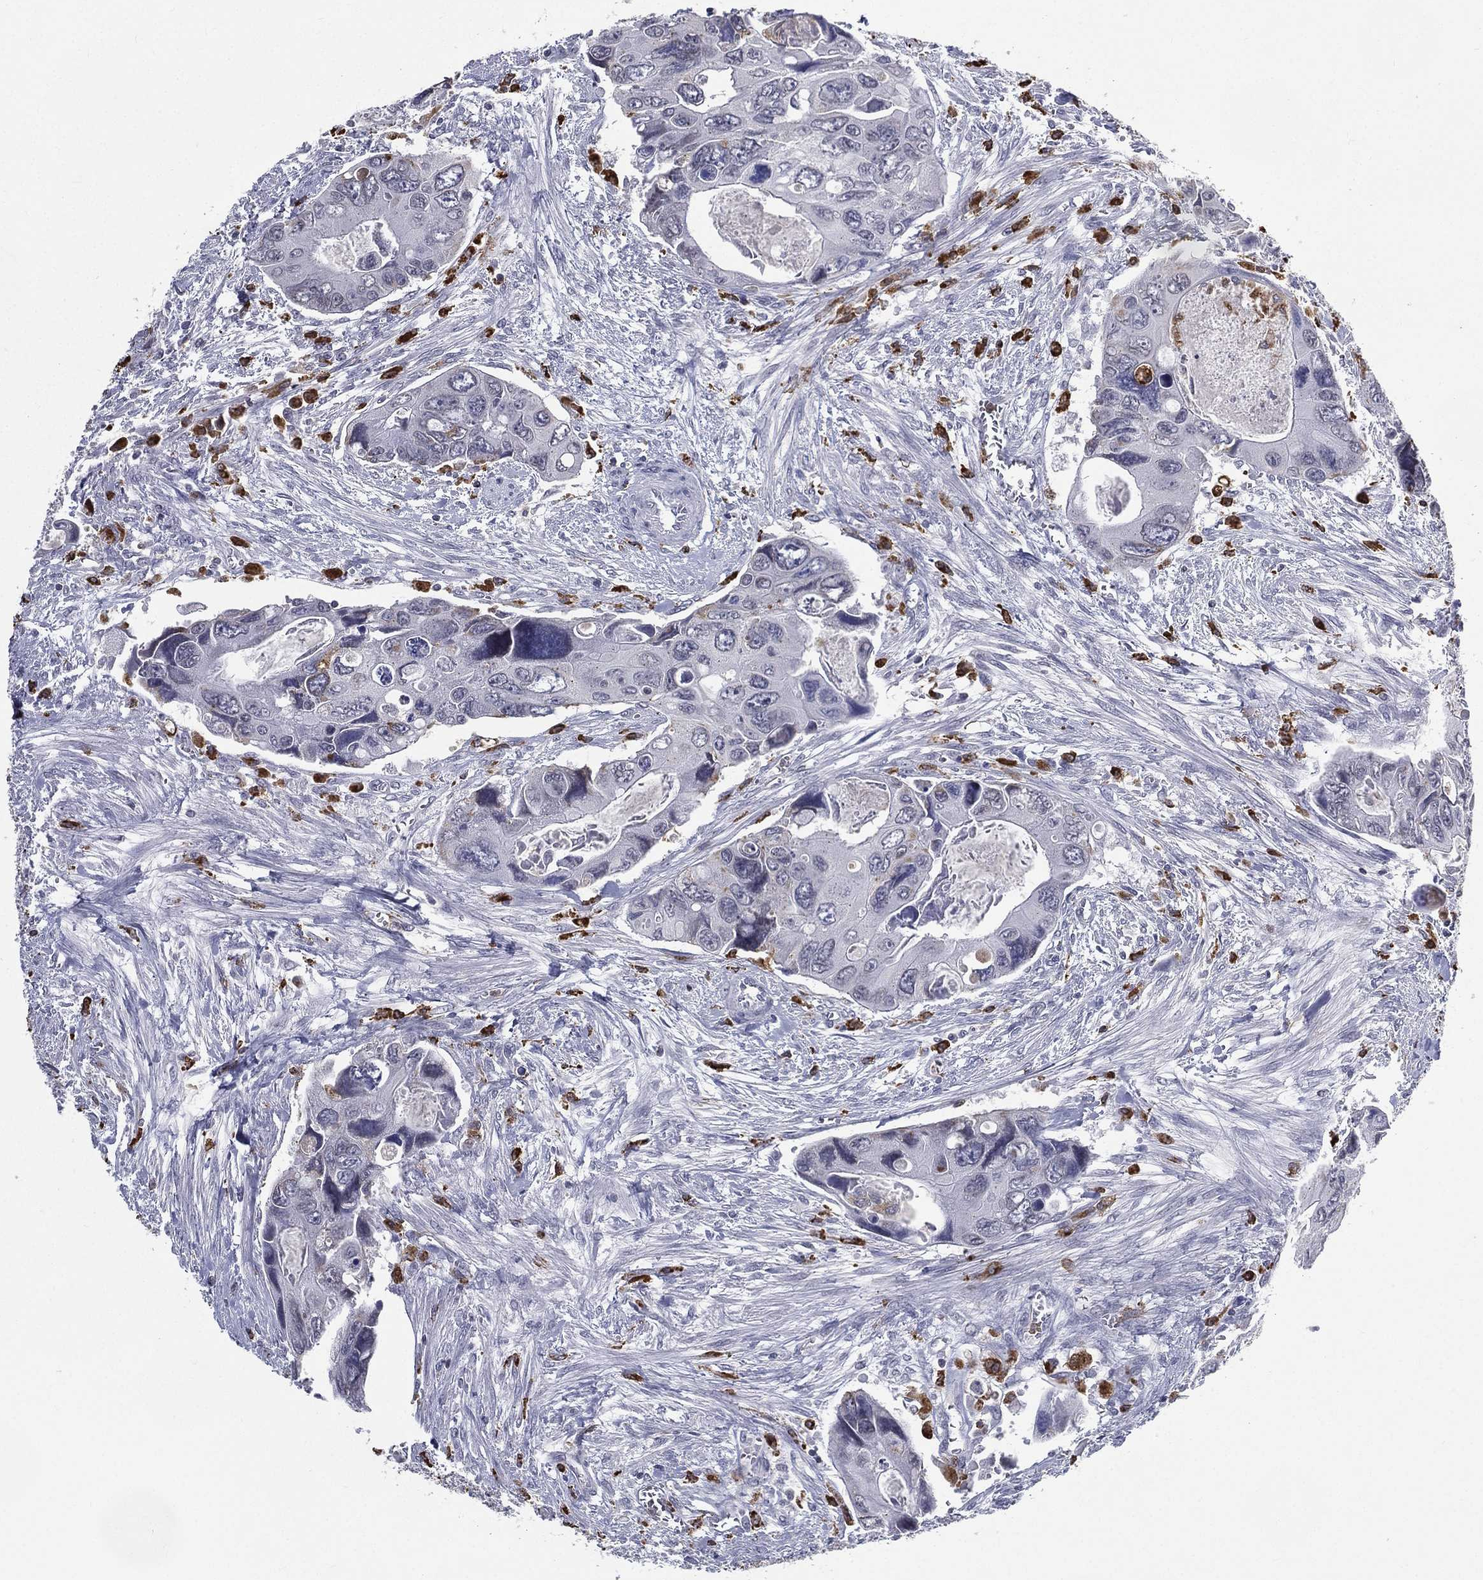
{"staining": {"intensity": "negative", "quantity": "none", "location": "none"}, "tissue": "colorectal cancer", "cell_type": "Tumor cells", "image_type": "cancer", "snomed": [{"axis": "morphology", "description": "Adenocarcinoma, NOS"}, {"axis": "topography", "description": "Rectum"}], "caption": "Tumor cells are negative for protein expression in human colorectal cancer.", "gene": "EVI2B", "patient": {"sex": "male", "age": 62}}